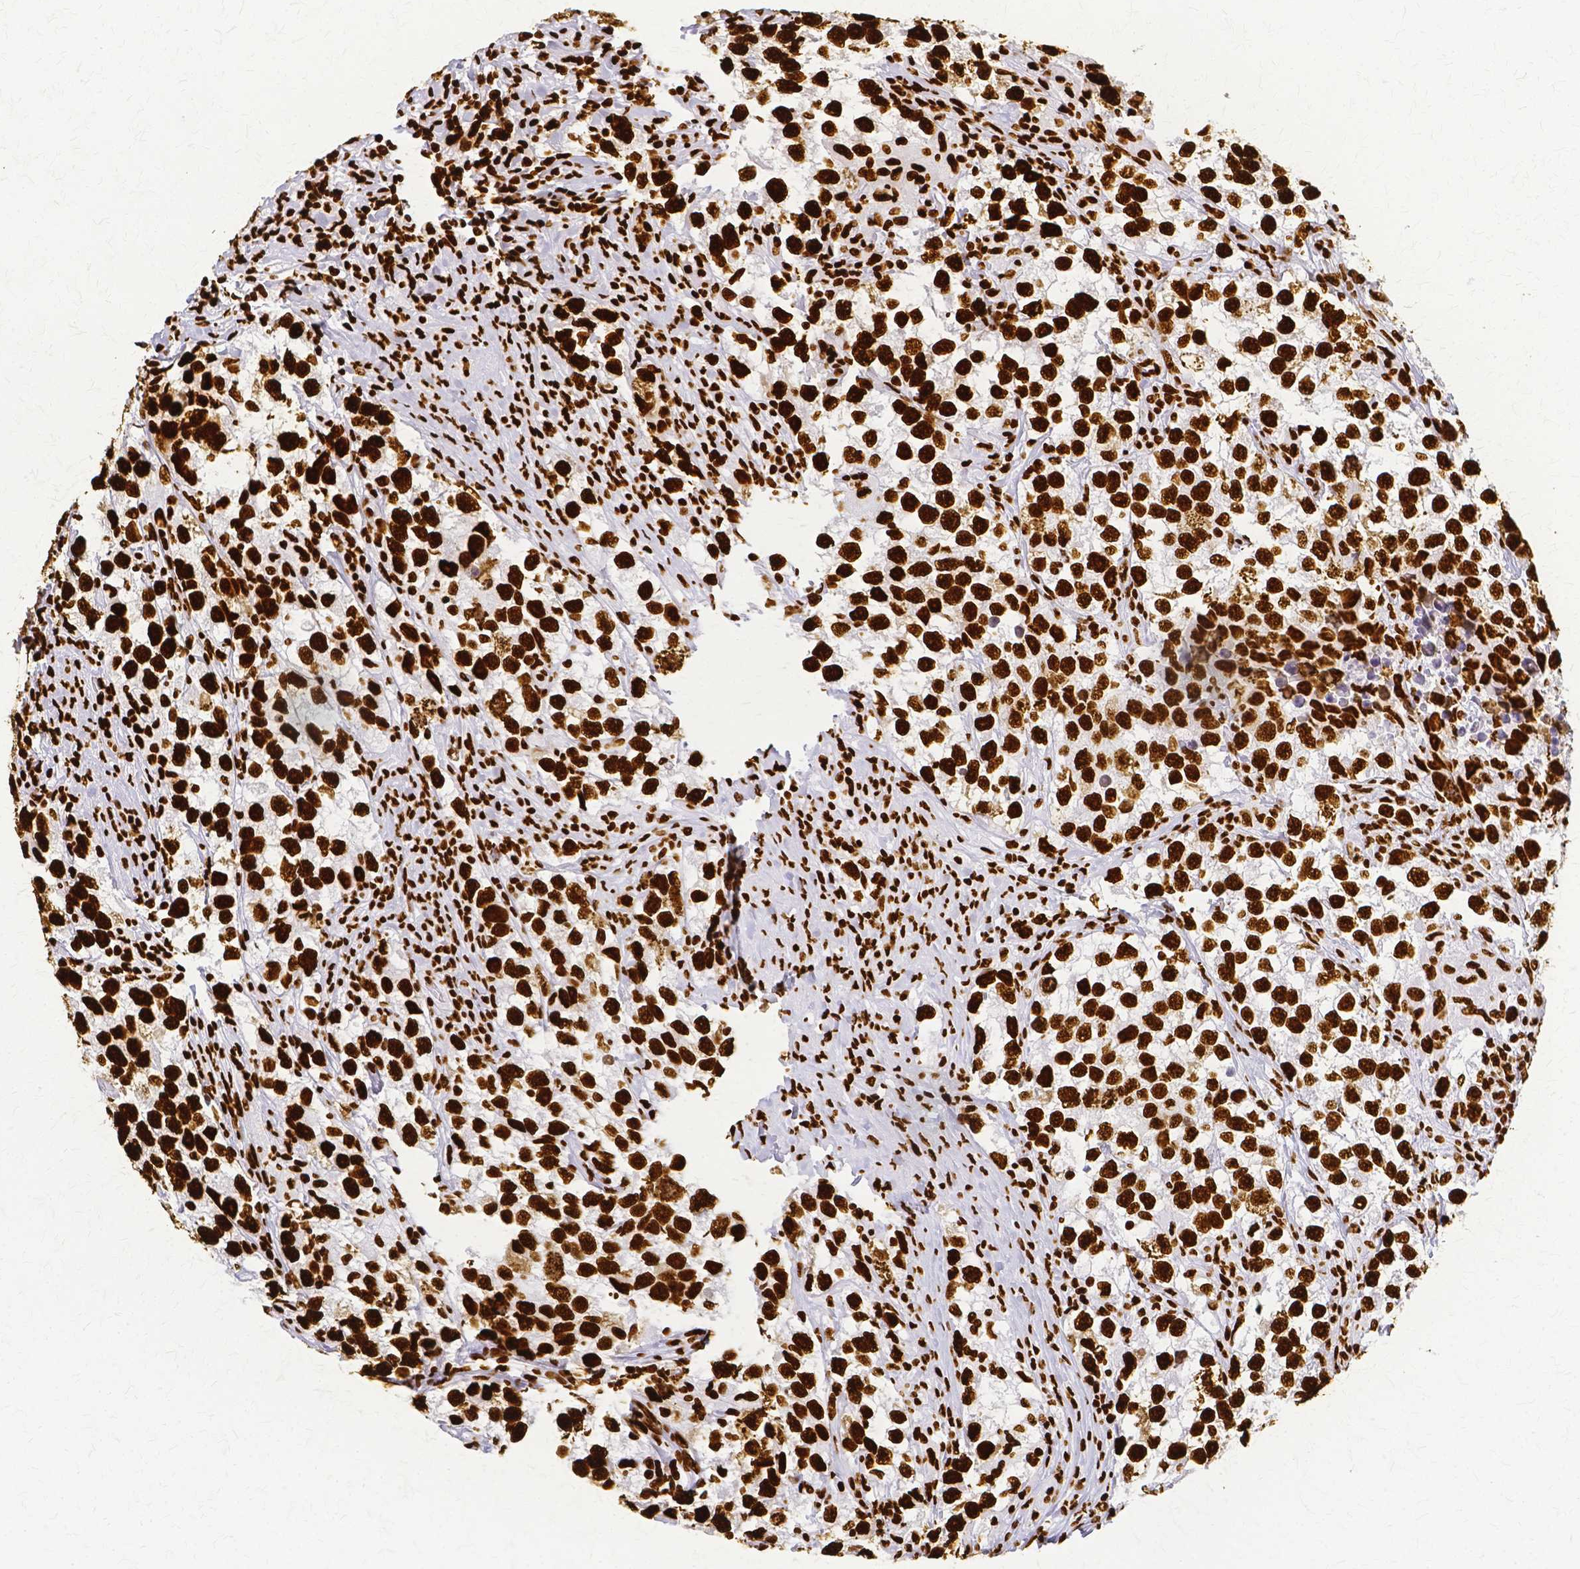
{"staining": {"intensity": "strong", "quantity": ">75%", "location": "nuclear"}, "tissue": "testis cancer", "cell_type": "Tumor cells", "image_type": "cancer", "snomed": [{"axis": "morphology", "description": "Seminoma, NOS"}, {"axis": "topography", "description": "Testis"}], "caption": "Immunohistochemical staining of human testis seminoma displays strong nuclear protein positivity in about >75% of tumor cells.", "gene": "SFPQ", "patient": {"sex": "male", "age": 46}}